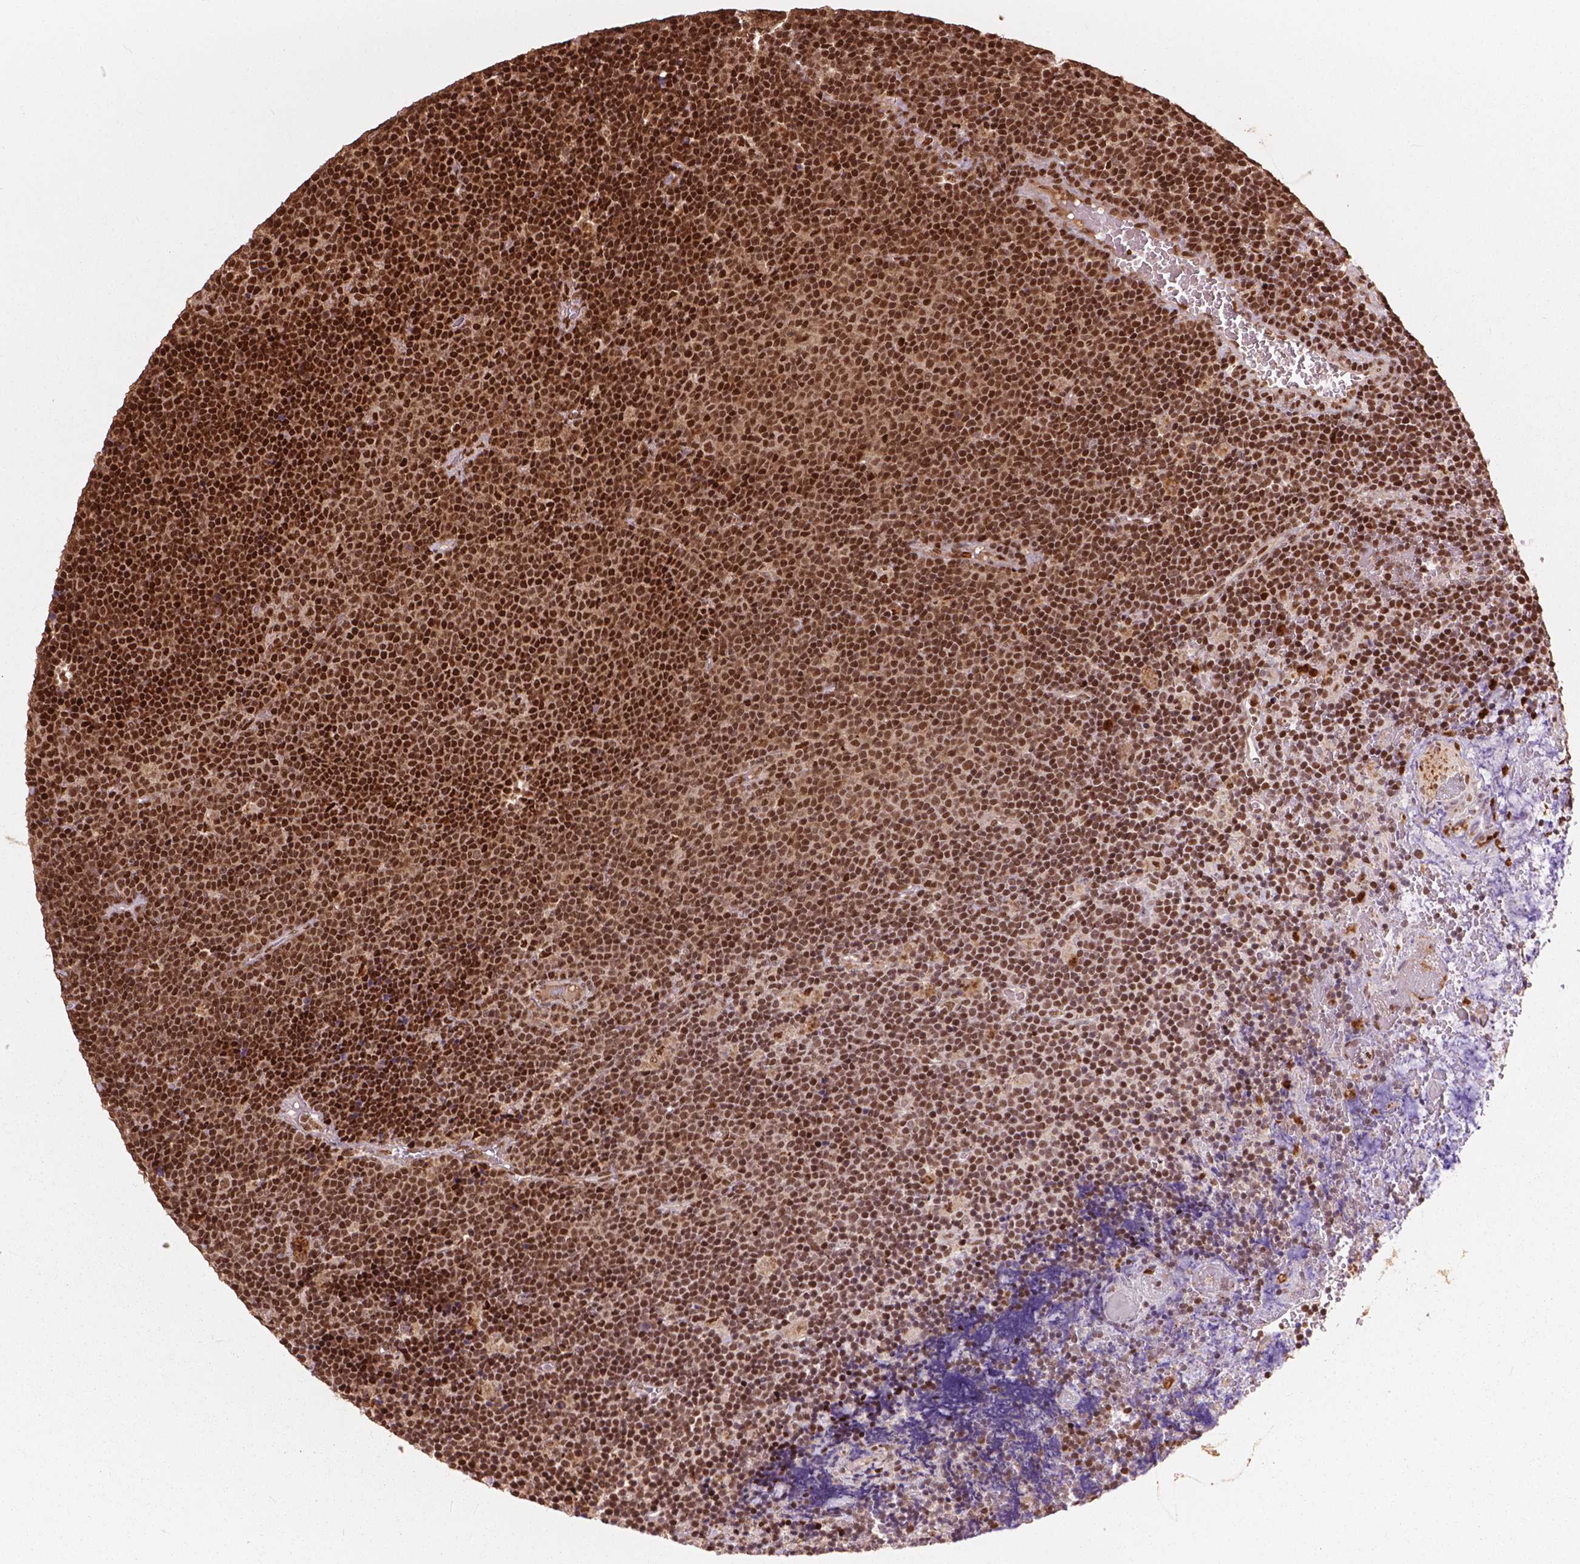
{"staining": {"intensity": "strong", "quantity": ">75%", "location": "nuclear"}, "tissue": "lymphoma", "cell_type": "Tumor cells", "image_type": "cancer", "snomed": [{"axis": "morphology", "description": "Malignant lymphoma, non-Hodgkin's type, Low grade"}, {"axis": "topography", "description": "Brain"}], "caption": "Malignant lymphoma, non-Hodgkin's type (low-grade) was stained to show a protein in brown. There is high levels of strong nuclear positivity in approximately >75% of tumor cells.", "gene": "ANP32B", "patient": {"sex": "female", "age": 66}}